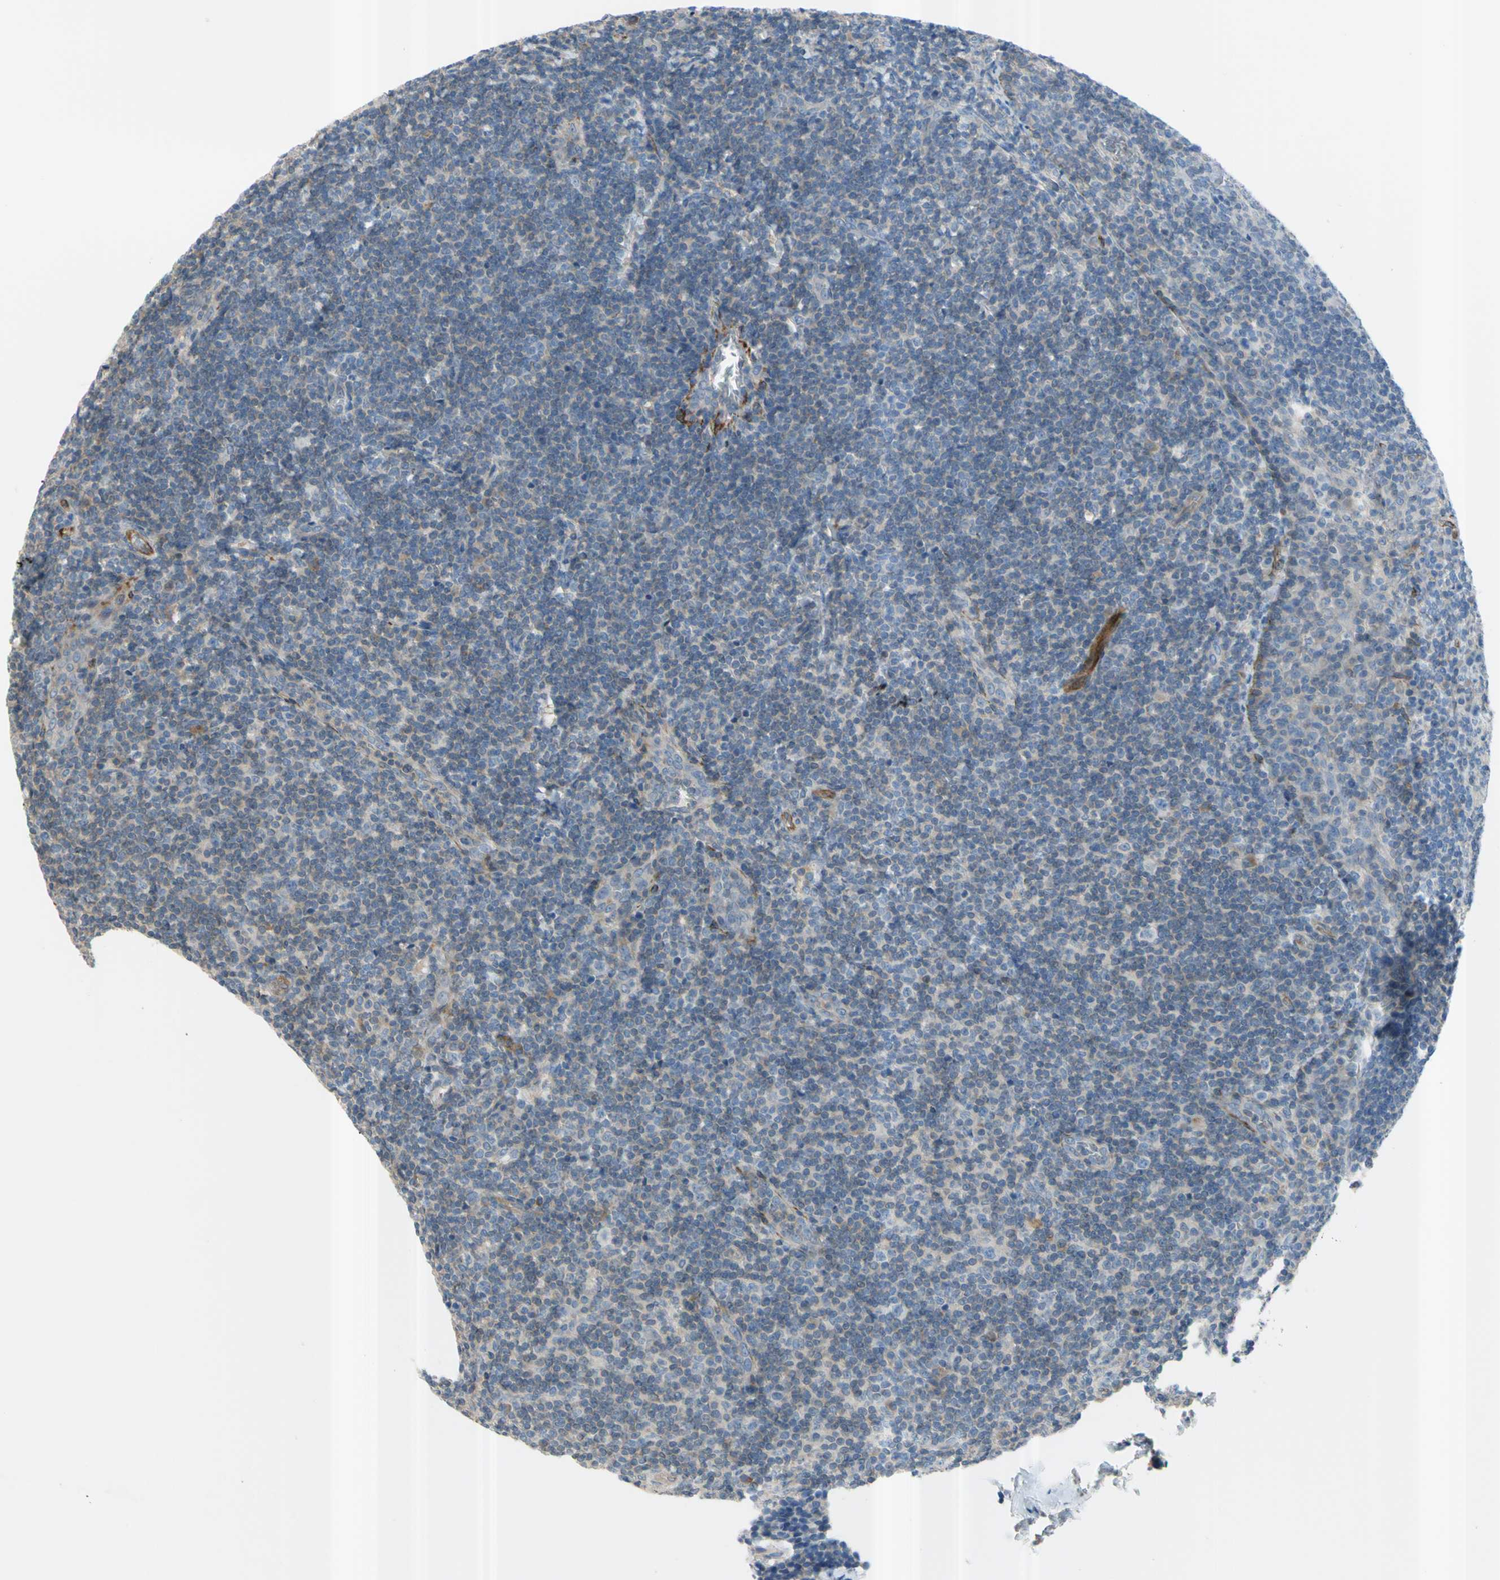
{"staining": {"intensity": "negative", "quantity": "none", "location": "none"}, "tissue": "tonsil", "cell_type": "Germinal center cells", "image_type": "normal", "snomed": [{"axis": "morphology", "description": "Normal tissue, NOS"}, {"axis": "topography", "description": "Tonsil"}], "caption": "The IHC micrograph has no significant positivity in germinal center cells of tonsil.", "gene": "PRRG2", "patient": {"sex": "male", "age": 31}}